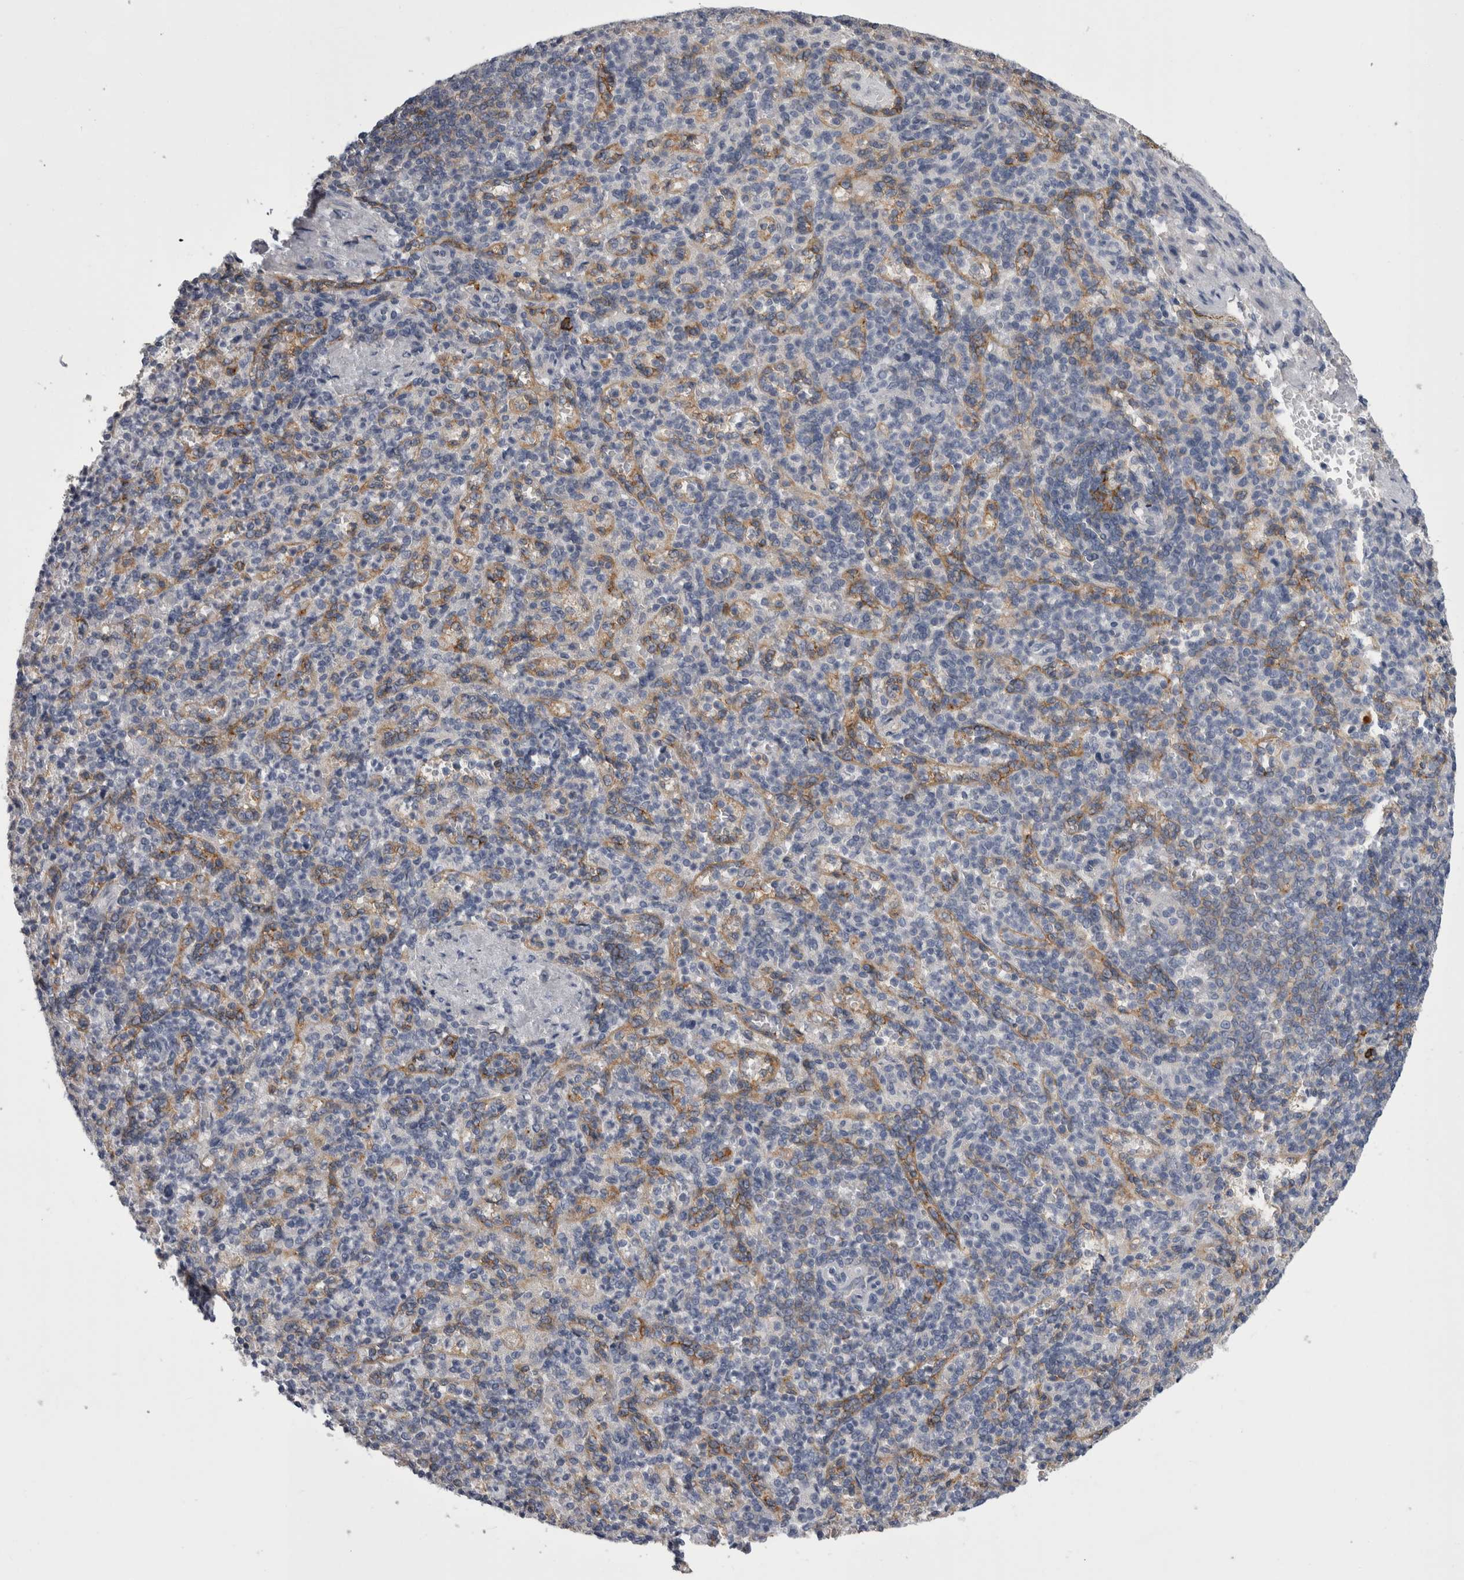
{"staining": {"intensity": "negative", "quantity": "none", "location": "none"}, "tissue": "spleen", "cell_type": "Cells in red pulp", "image_type": "normal", "snomed": [{"axis": "morphology", "description": "Normal tissue, NOS"}, {"axis": "topography", "description": "Spleen"}], "caption": "Cells in red pulp show no significant positivity in benign spleen.", "gene": "AFMID", "patient": {"sex": "female", "age": 74}}